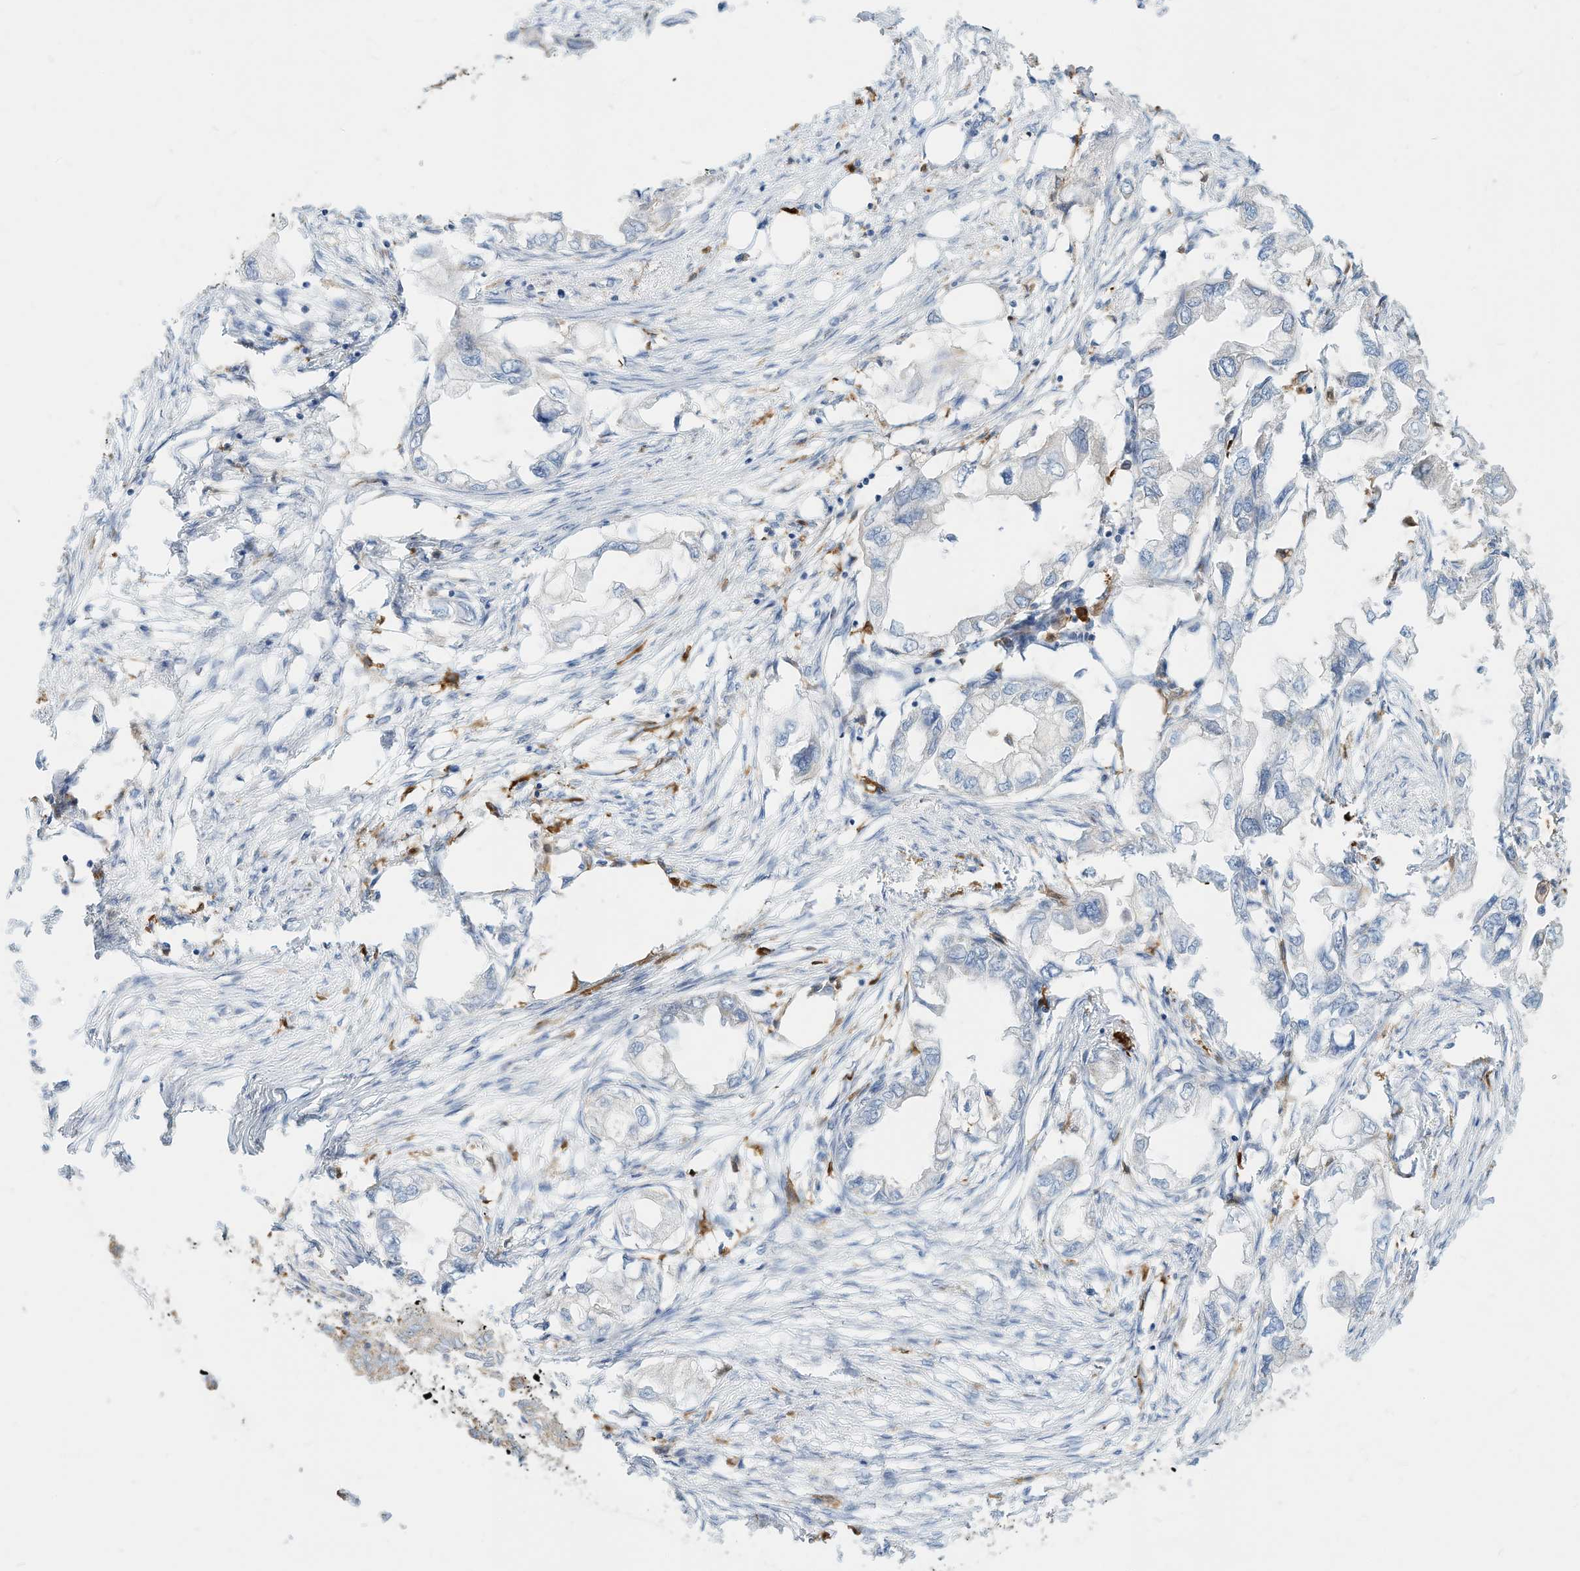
{"staining": {"intensity": "negative", "quantity": "none", "location": "none"}, "tissue": "endometrial cancer", "cell_type": "Tumor cells", "image_type": "cancer", "snomed": [{"axis": "morphology", "description": "Adenocarcinoma, NOS"}, {"axis": "morphology", "description": "Adenocarcinoma, metastatic, NOS"}, {"axis": "topography", "description": "Adipose tissue"}, {"axis": "topography", "description": "Endometrium"}], "caption": "Tumor cells show no significant protein expression in metastatic adenocarcinoma (endometrial).", "gene": "RHOH", "patient": {"sex": "female", "age": 67}}